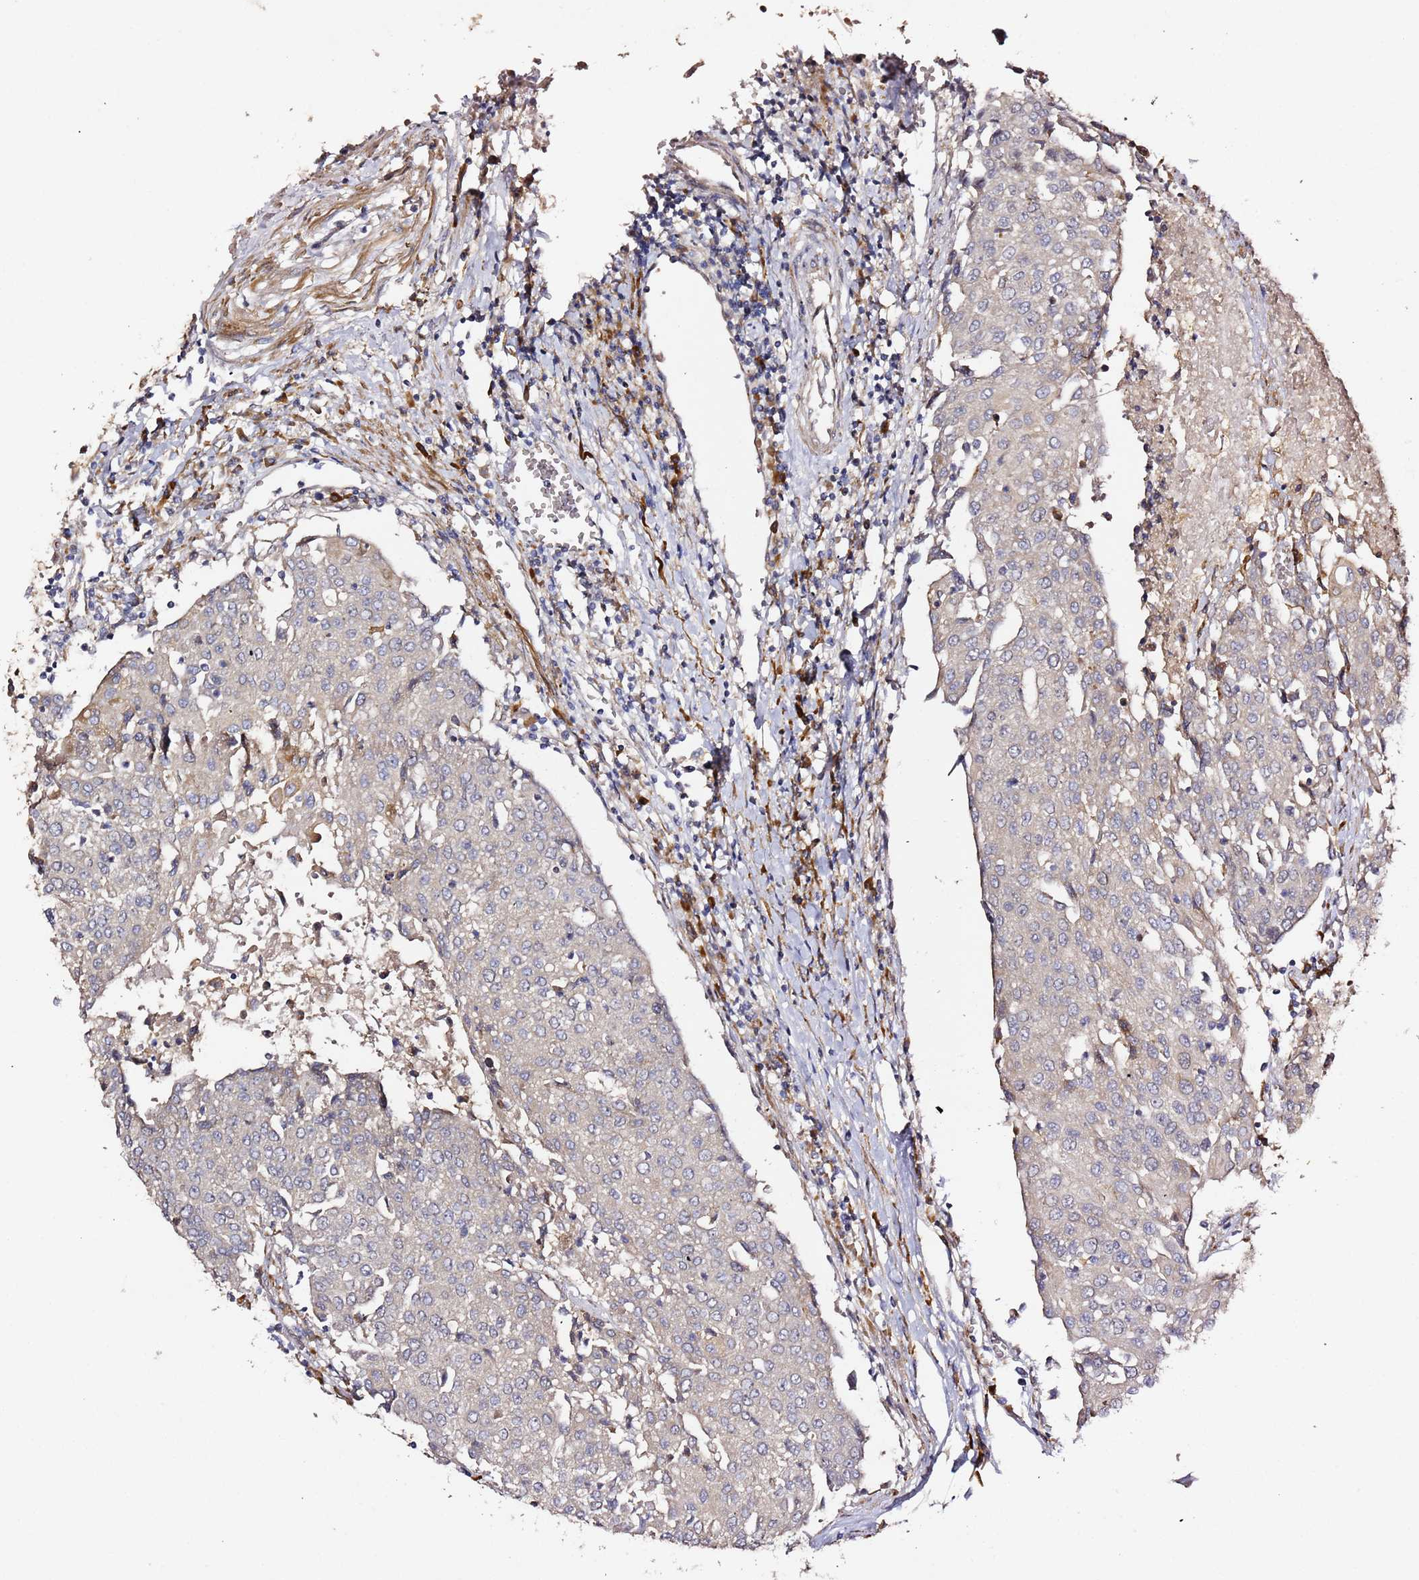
{"staining": {"intensity": "negative", "quantity": "none", "location": "none"}, "tissue": "urothelial cancer", "cell_type": "Tumor cells", "image_type": "cancer", "snomed": [{"axis": "morphology", "description": "Urothelial carcinoma, High grade"}, {"axis": "topography", "description": "Urinary bladder"}], "caption": "DAB (3,3'-diaminobenzidine) immunohistochemical staining of urothelial cancer demonstrates no significant positivity in tumor cells.", "gene": "HSD17B7", "patient": {"sex": "female", "age": 85}}